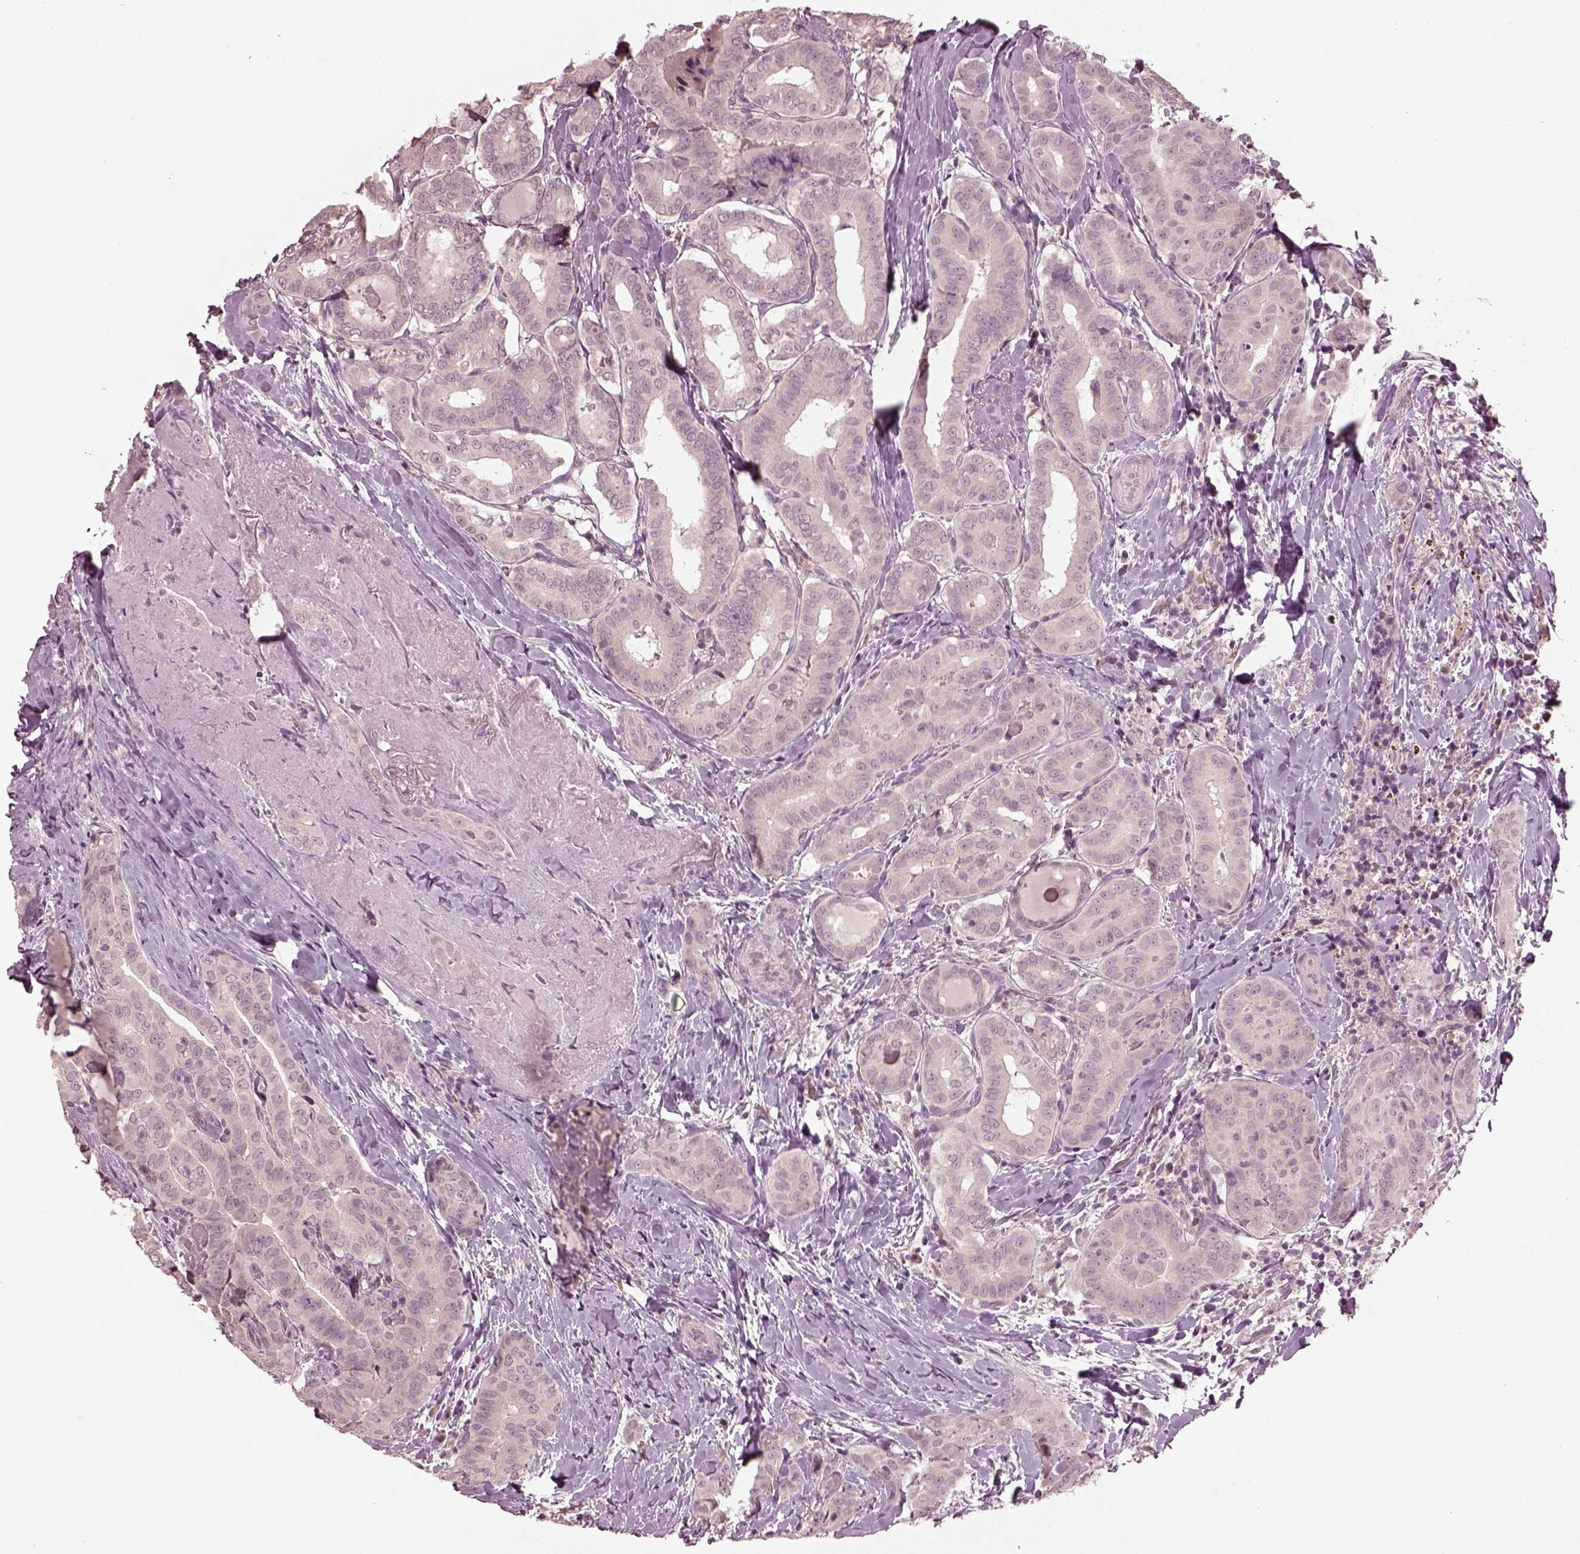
{"staining": {"intensity": "negative", "quantity": "none", "location": "none"}, "tissue": "thyroid cancer", "cell_type": "Tumor cells", "image_type": "cancer", "snomed": [{"axis": "morphology", "description": "Papillary adenocarcinoma, NOS"}, {"axis": "morphology", "description": "Papillary adenoma metastatic"}, {"axis": "topography", "description": "Thyroid gland"}], "caption": "IHC micrograph of neoplastic tissue: human thyroid papillary adenoma metastatic stained with DAB (3,3'-diaminobenzidine) reveals no significant protein expression in tumor cells.", "gene": "RGS7", "patient": {"sex": "female", "age": 50}}